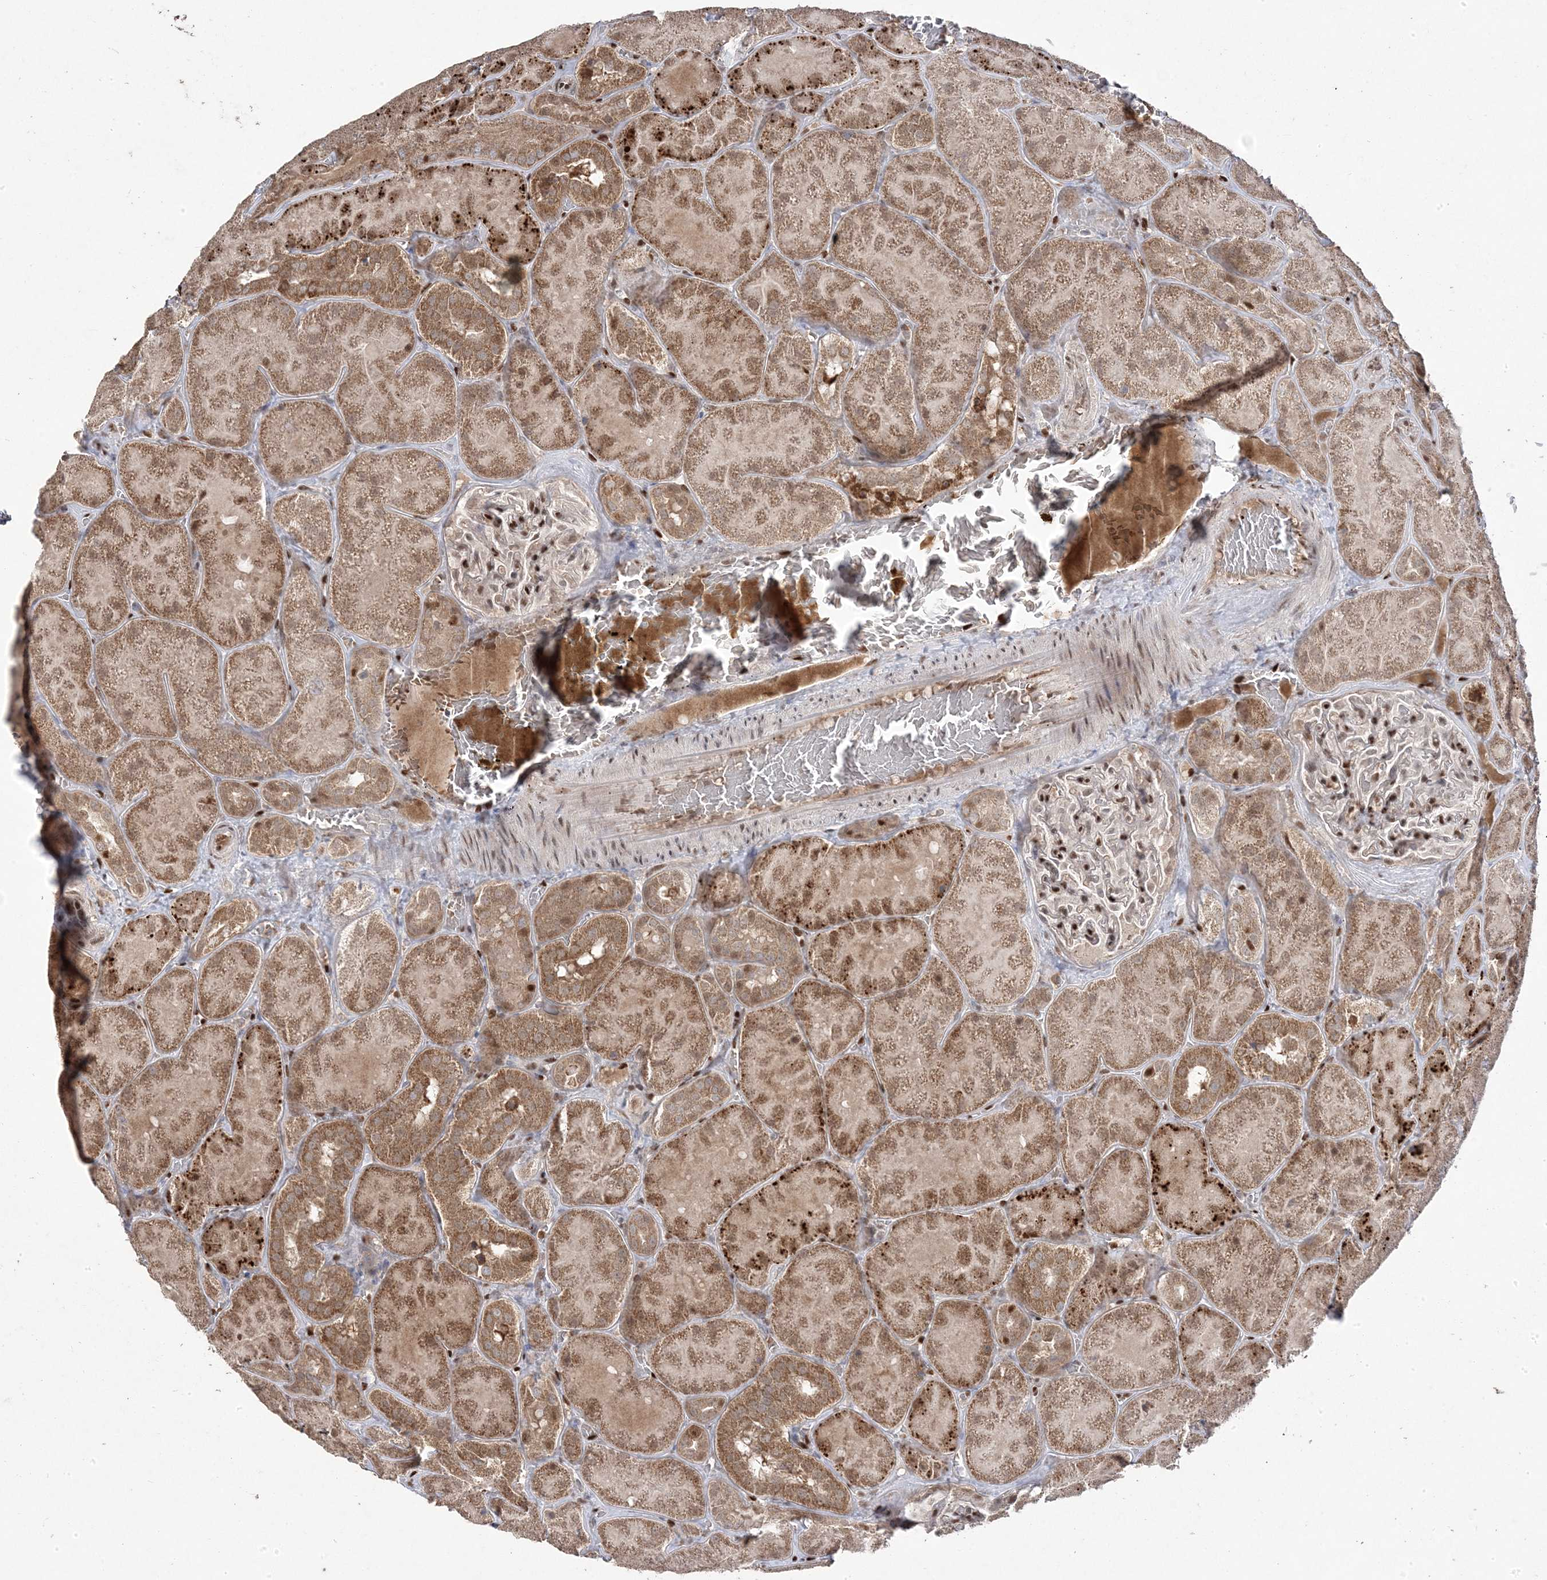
{"staining": {"intensity": "moderate", "quantity": ">75%", "location": "nuclear"}, "tissue": "kidney", "cell_type": "Cells in glomeruli", "image_type": "normal", "snomed": [{"axis": "morphology", "description": "Normal tissue, NOS"}, {"axis": "topography", "description": "Kidney"}], "caption": "Kidney stained with immunohistochemistry (IHC) displays moderate nuclear staining in about >75% of cells in glomeruli.", "gene": "PPOX", "patient": {"sex": "male", "age": 28}}